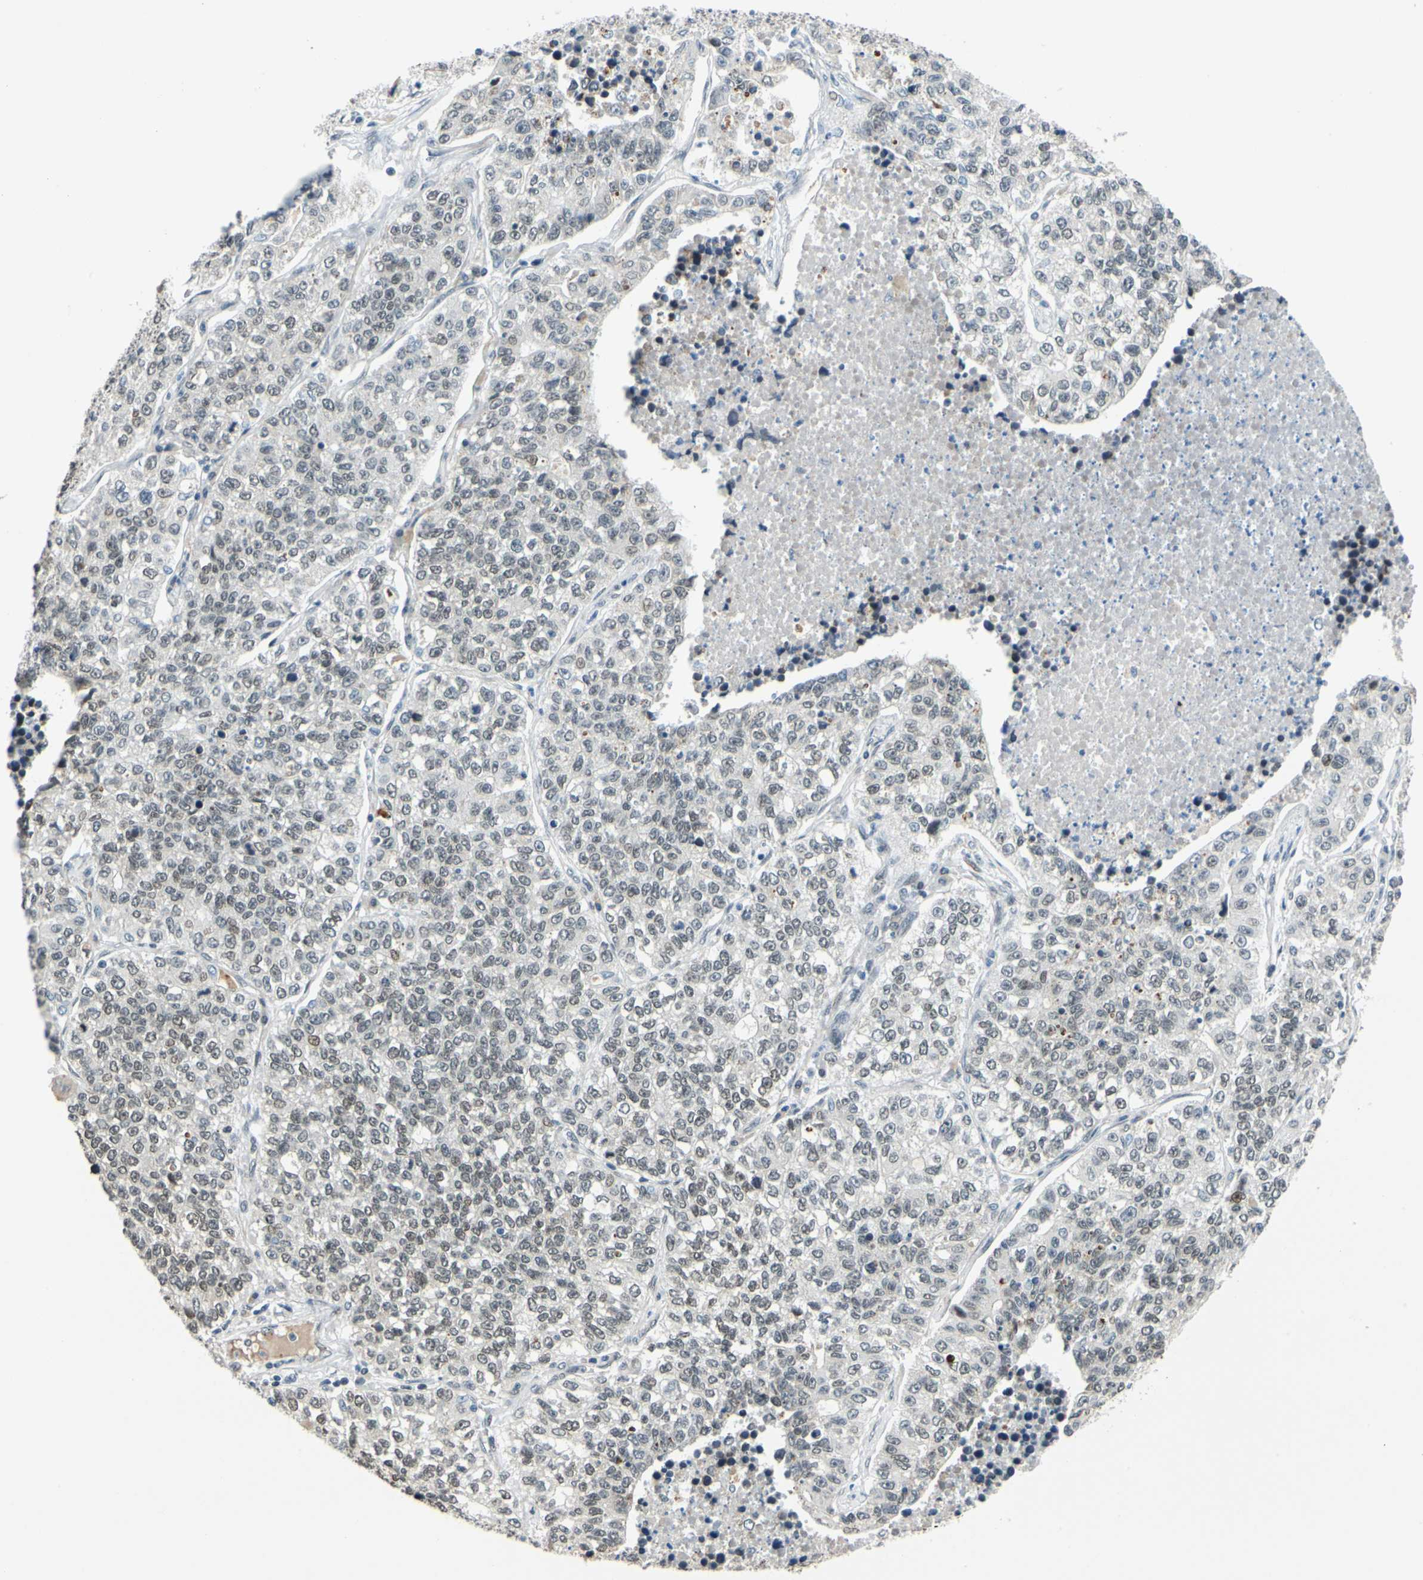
{"staining": {"intensity": "weak", "quantity": "25%-75%", "location": "cytoplasmic/membranous,nuclear"}, "tissue": "lung cancer", "cell_type": "Tumor cells", "image_type": "cancer", "snomed": [{"axis": "morphology", "description": "Adenocarcinoma, NOS"}, {"axis": "topography", "description": "Lung"}], "caption": "Lung cancer (adenocarcinoma) stained with a protein marker shows weak staining in tumor cells.", "gene": "POGZ", "patient": {"sex": "male", "age": 49}}